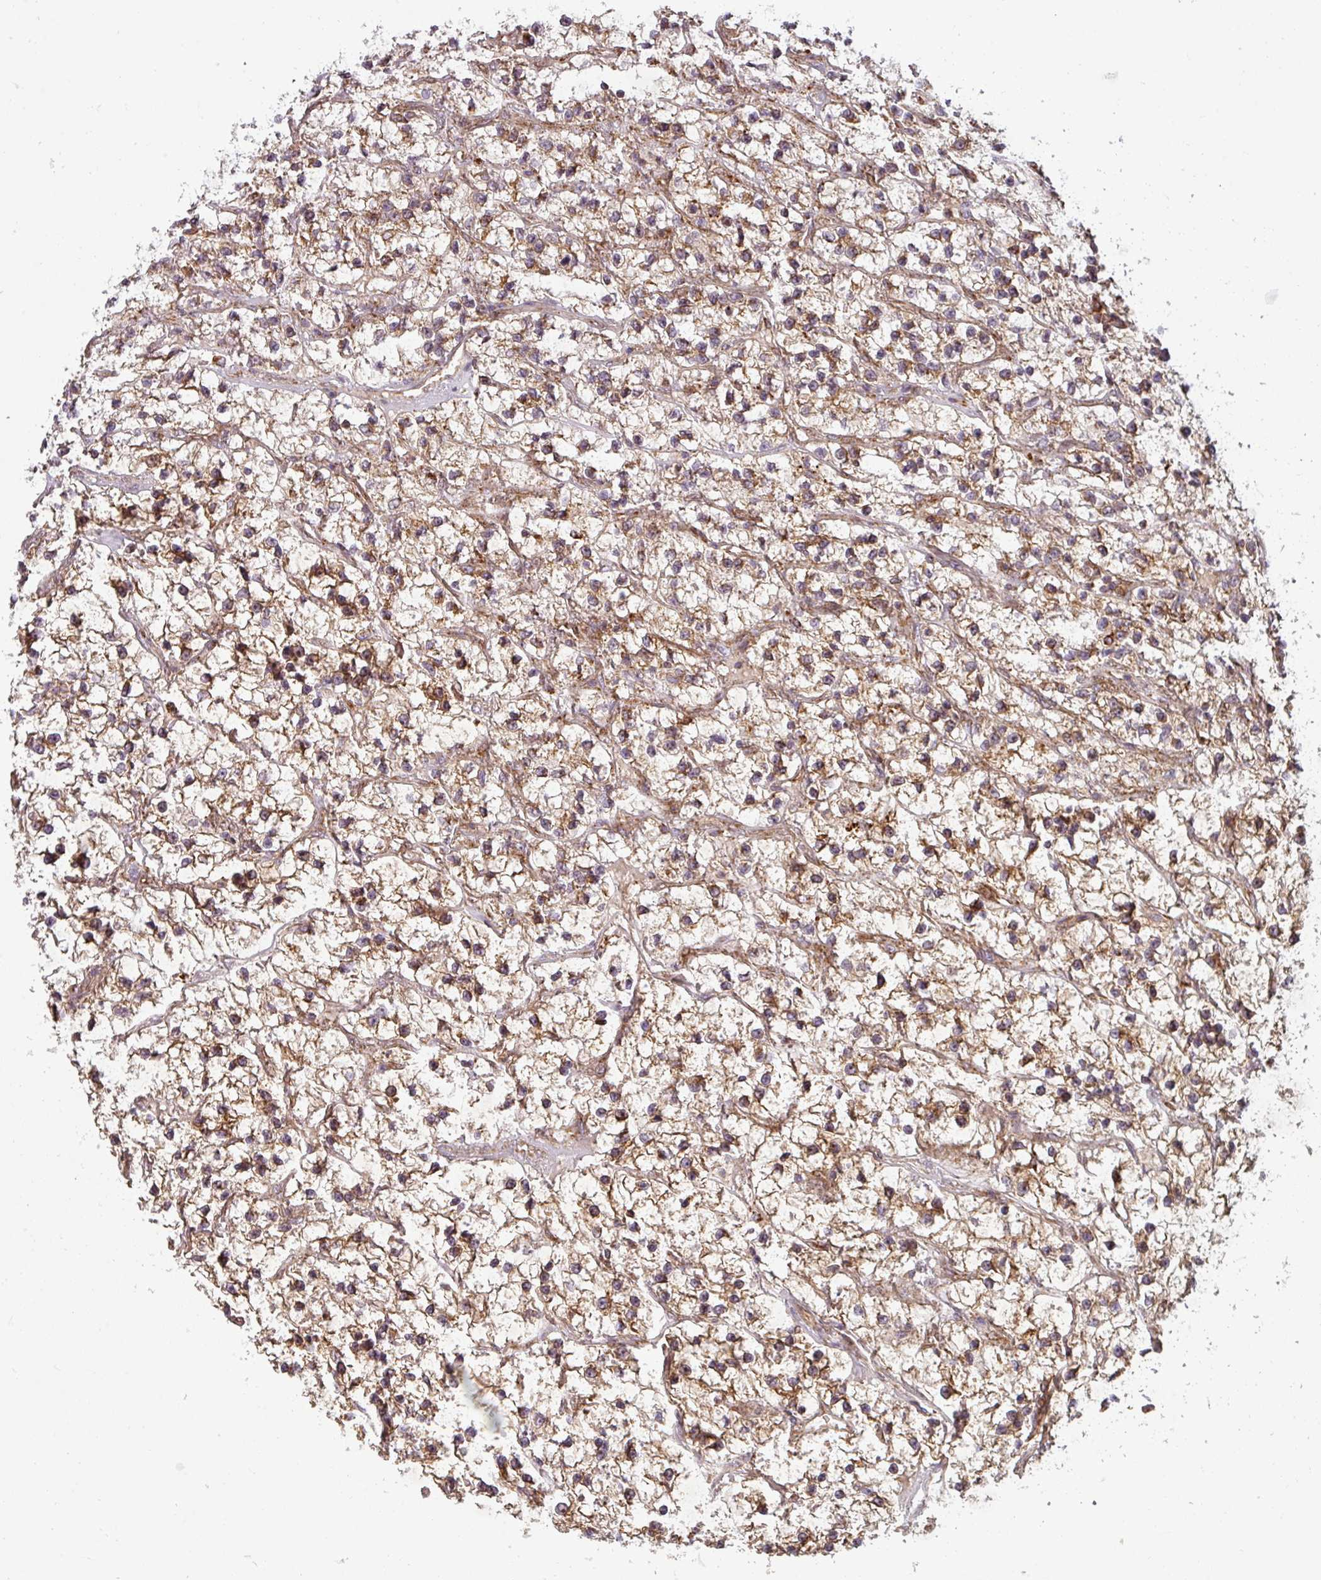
{"staining": {"intensity": "moderate", "quantity": ">75%", "location": "cytoplasmic/membranous"}, "tissue": "renal cancer", "cell_type": "Tumor cells", "image_type": "cancer", "snomed": [{"axis": "morphology", "description": "Adenocarcinoma, NOS"}, {"axis": "topography", "description": "Kidney"}], "caption": "This histopathology image demonstrates IHC staining of adenocarcinoma (renal), with medium moderate cytoplasmic/membranous positivity in about >75% of tumor cells.", "gene": "MRPS16", "patient": {"sex": "female", "age": 57}}